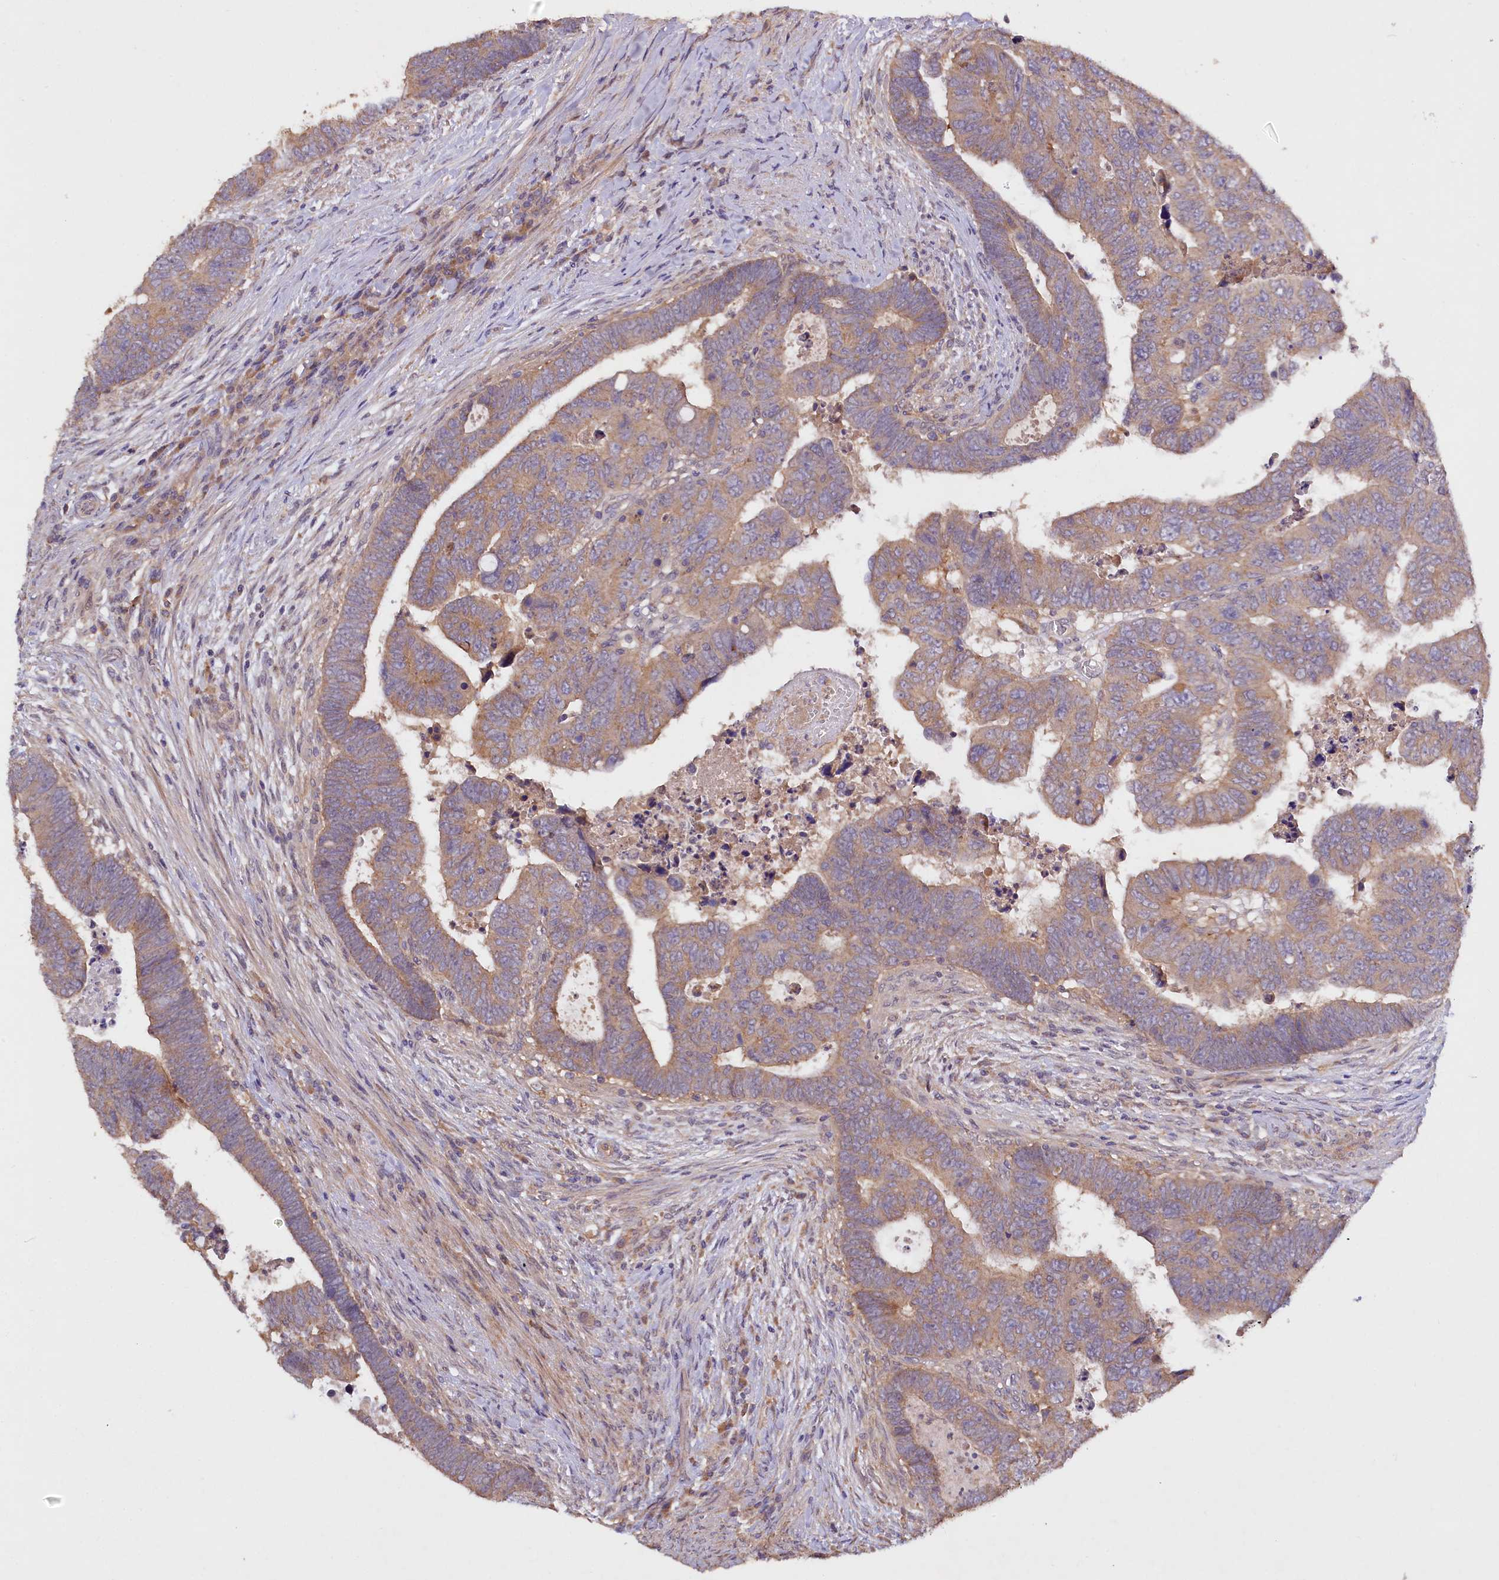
{"staining": {"intensity": "moderate", "quantity": ">75%", "location": "cytoplasmic/membranous"}, "tissue": "colorectal cancer", "cell_type": "Tumor cells", "image_type": "cancer", "snomed": [{"axis": "morphology", "description": "Normal tissue, NOS"}, {"axis": "morphology", "description": "Adenocarcinoma, NOS"}, {"axis": "topography", "description": "Rectum"}], "caption": "Moderate cytoplasmic/membranous protein staining is present in about >75% of tumor cells in colorectal cancer. The protein of interest is stained brown, and the nuclei are stained in blue (DAB (3,3'-diaminobenzidine) IHC with brightfield microscopy, high magnification).", "gene": "ETFBKMT", "patient": {"sex": "female", "age": 65}}